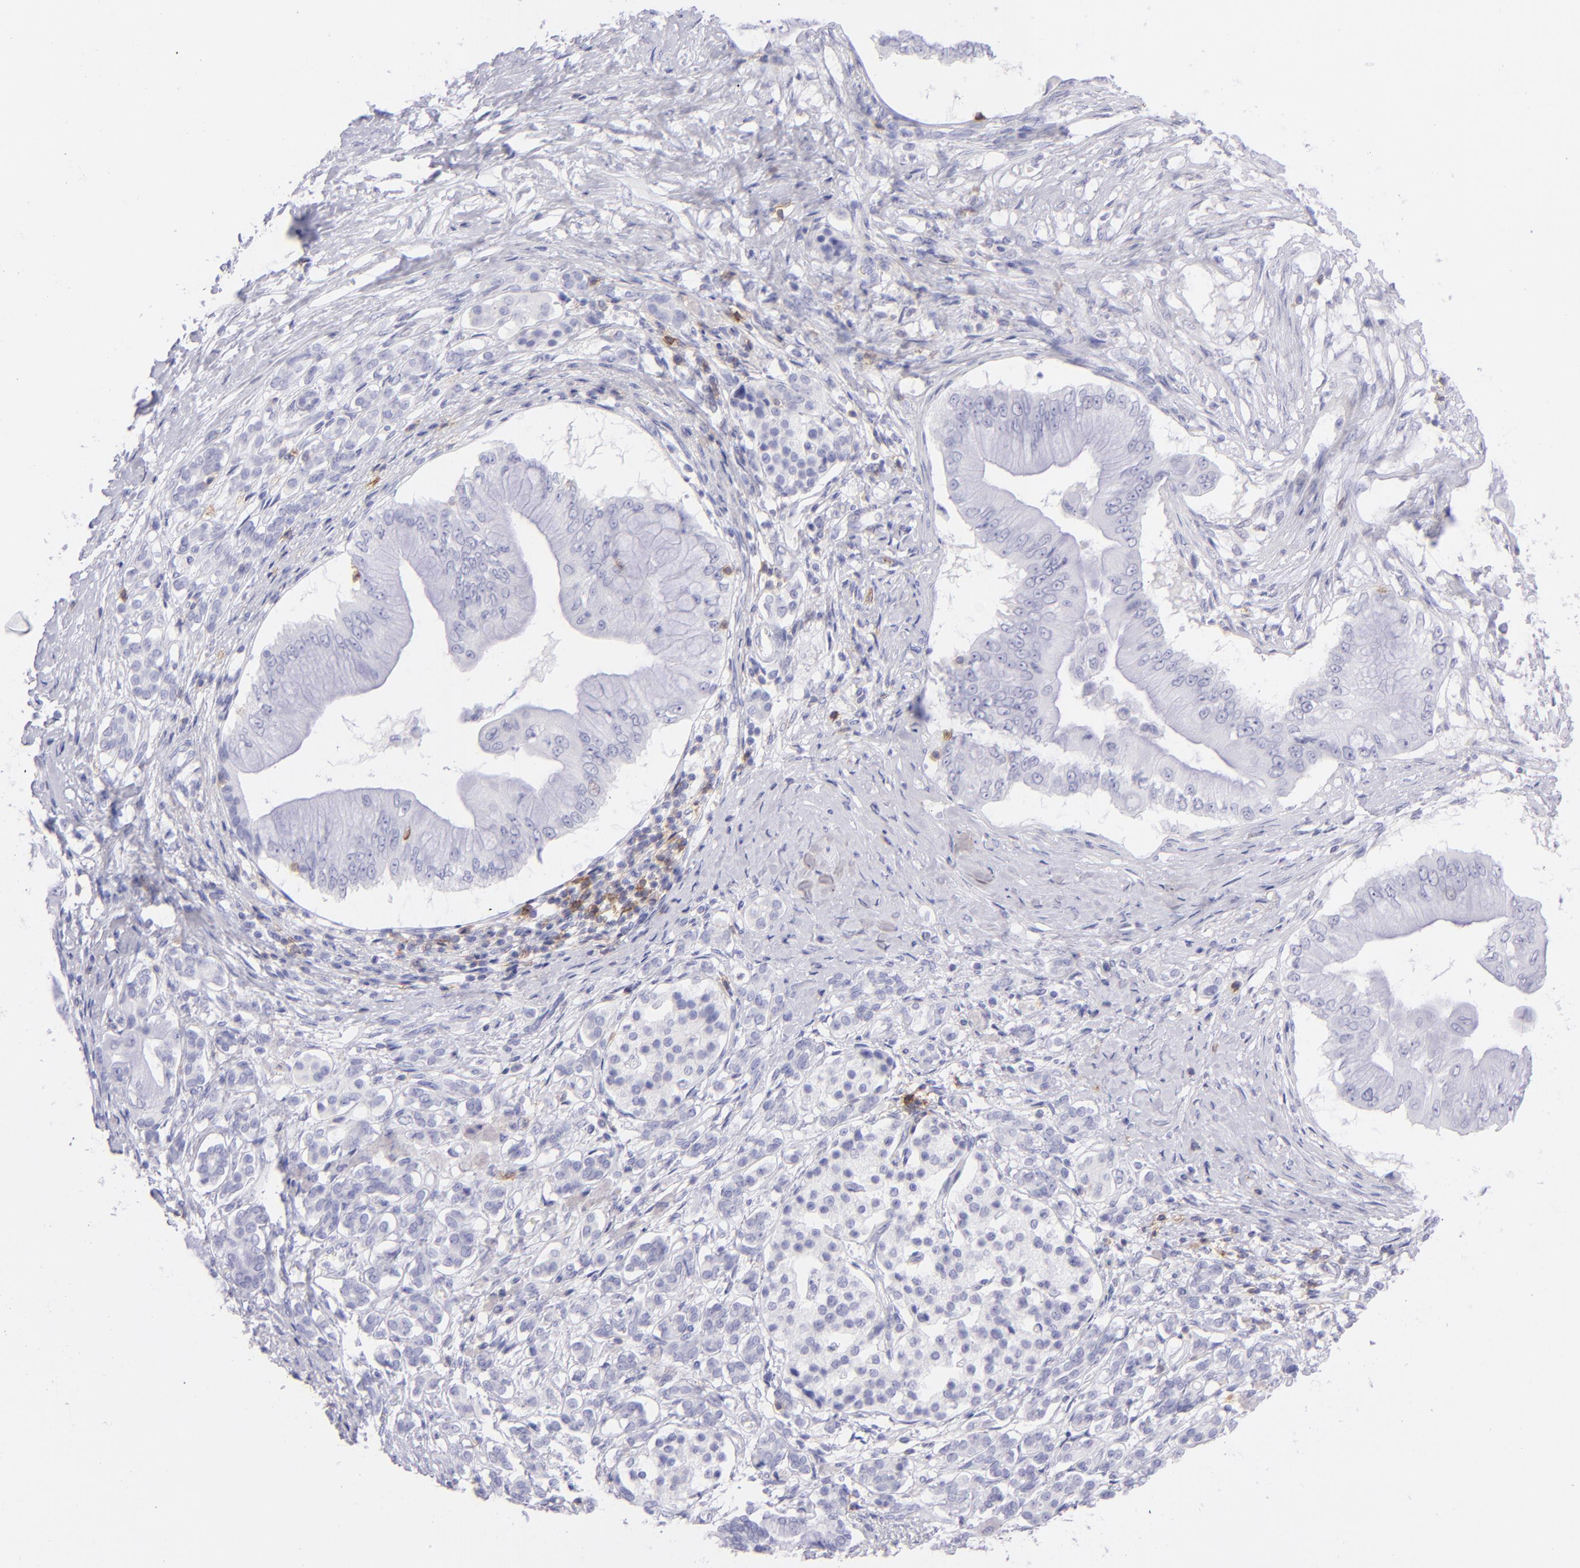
{"staining": {"intensity": "negative", "quantity": "none", "location": "none"}, "tissue": "pancreatic cancer", "cell_type": "Tumor cells", "image_type": "cancer", "snomed": [{"axis": "morphology", "description": "Adenocarcinoma, NOS"}, {"axis": "topography", "description": "Pancreas"}], "caption": "Human pancreatic adenocarcinoma stained for a protein using IHC shows no positivity in tumor cells.", "gene": "CD69", "patient": {"sex": "male", "age": 62}}